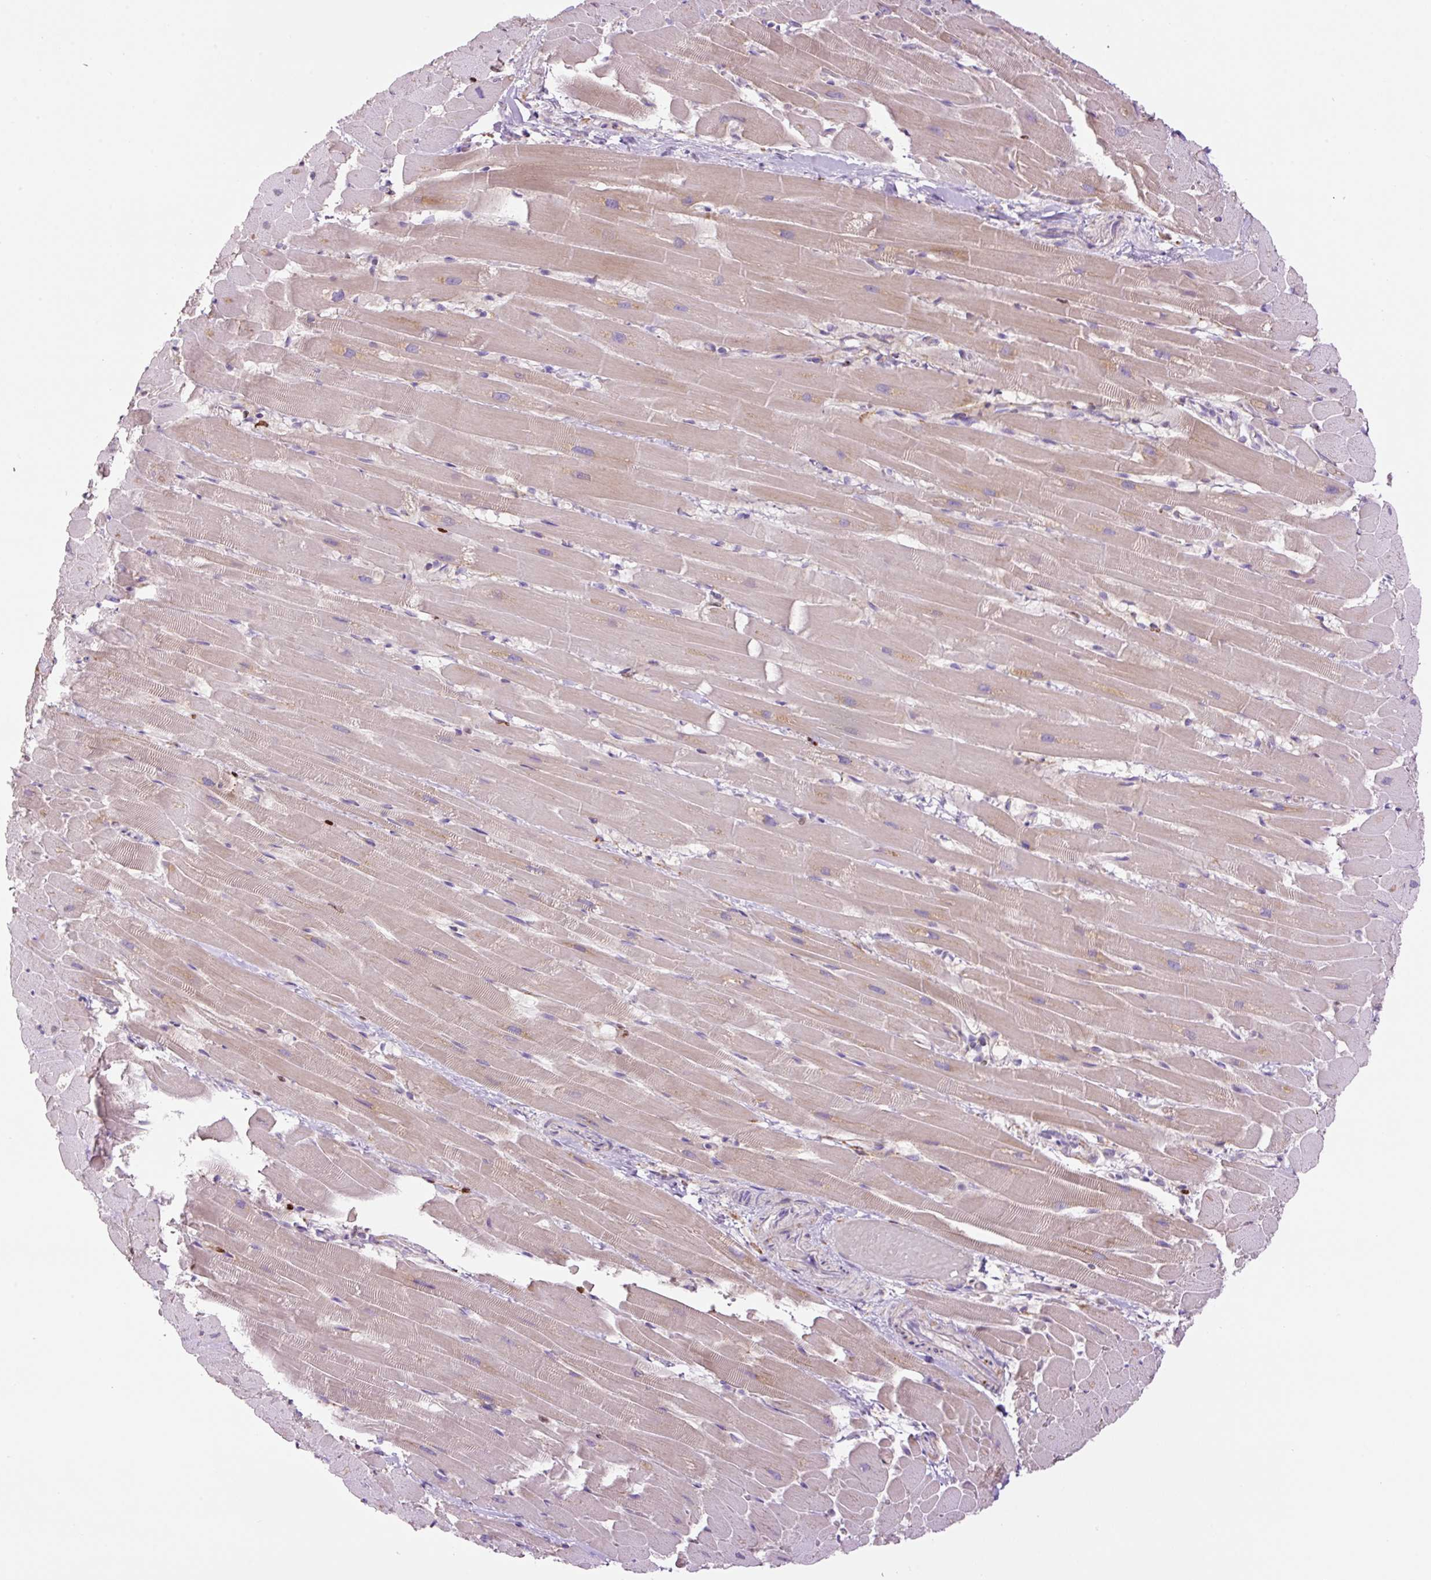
{"staining": {"intensity": "moderate", "quantity": "25%-75%", "location": "cytoplasmic/membranous"}, "tissue": "heart muscle", "cell_type": "Cardiomyocytes", "image_type": "normal", "snomed": [{"axis": "morphology", "description": "Normal tissue, NOS"}, {"axis": "topography", "description": "Heart"}], "caption": "Cardiomyocytes exhibit medium levels of moderate cytoplasmic/membranous expression in approximately 25%-75% of cells in unremarkable human heart muscle.", "gene": "TMEM8B", "patient": {"sex": "male", "age": 37}}